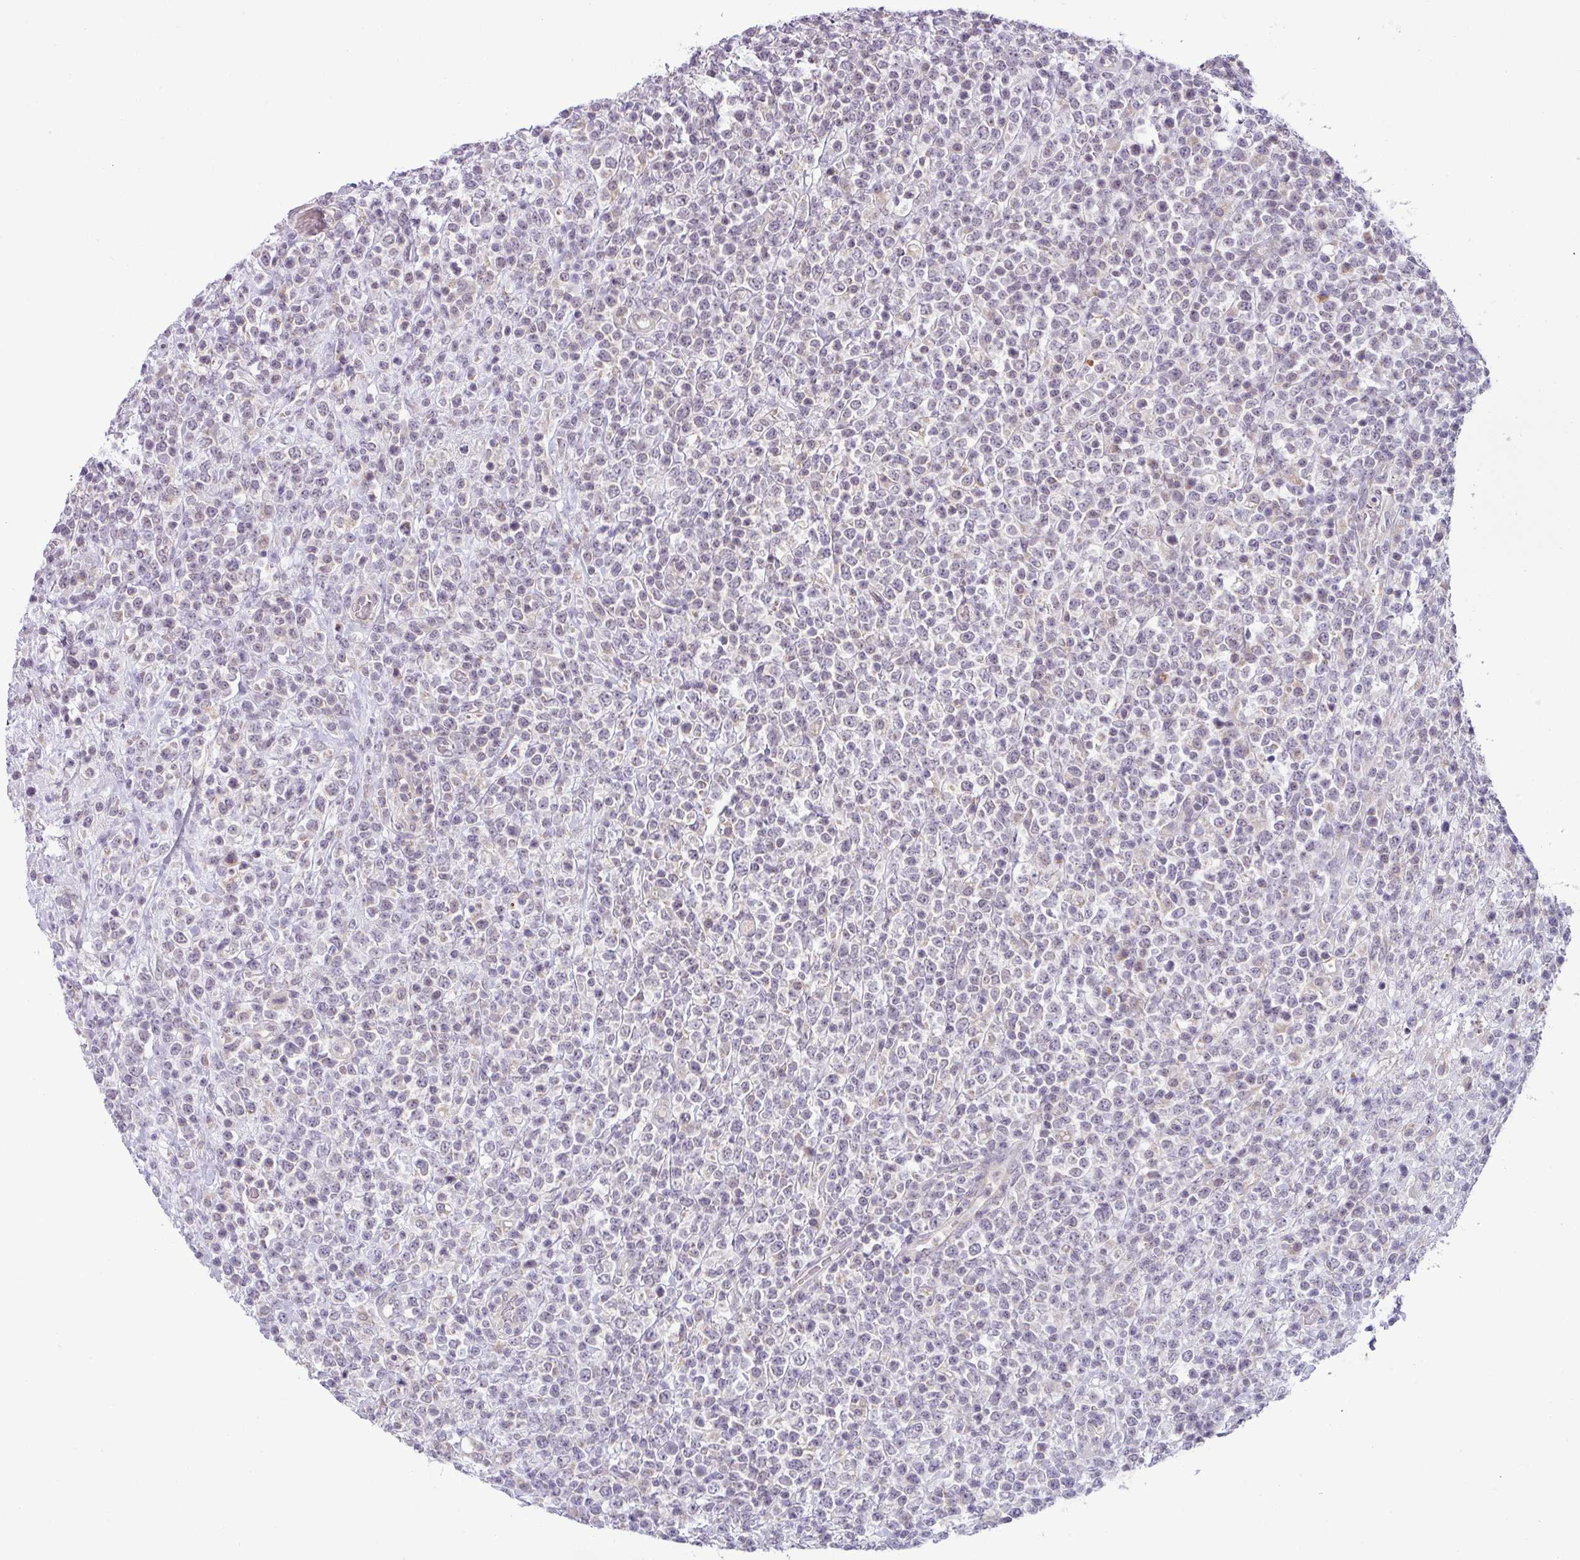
{"staining": {"intensity": "negative", "quantity": "none", "location": "none"}, "tissue": "lymphoma", "cell_type": "Tumor cells", "image_type": "cancer", "snomed": [{"axis": "morphology", "description": "Malignant lymphoma, non-Hodgkin's type, High grade"}, {"axis": "topography", "description": "Colon"}], "caption": "A high-resolution image shows immunohistochemistry staining of high-grade malignant lymphoma, non-Hodgkin's type, which reveals no significant staining in tumor cells. (DAB immunohistochemistry visualized using brightfield microscopy, high magnification).", "gene": "HBEGF", "patient": {"sex": "female", "age": 53}}